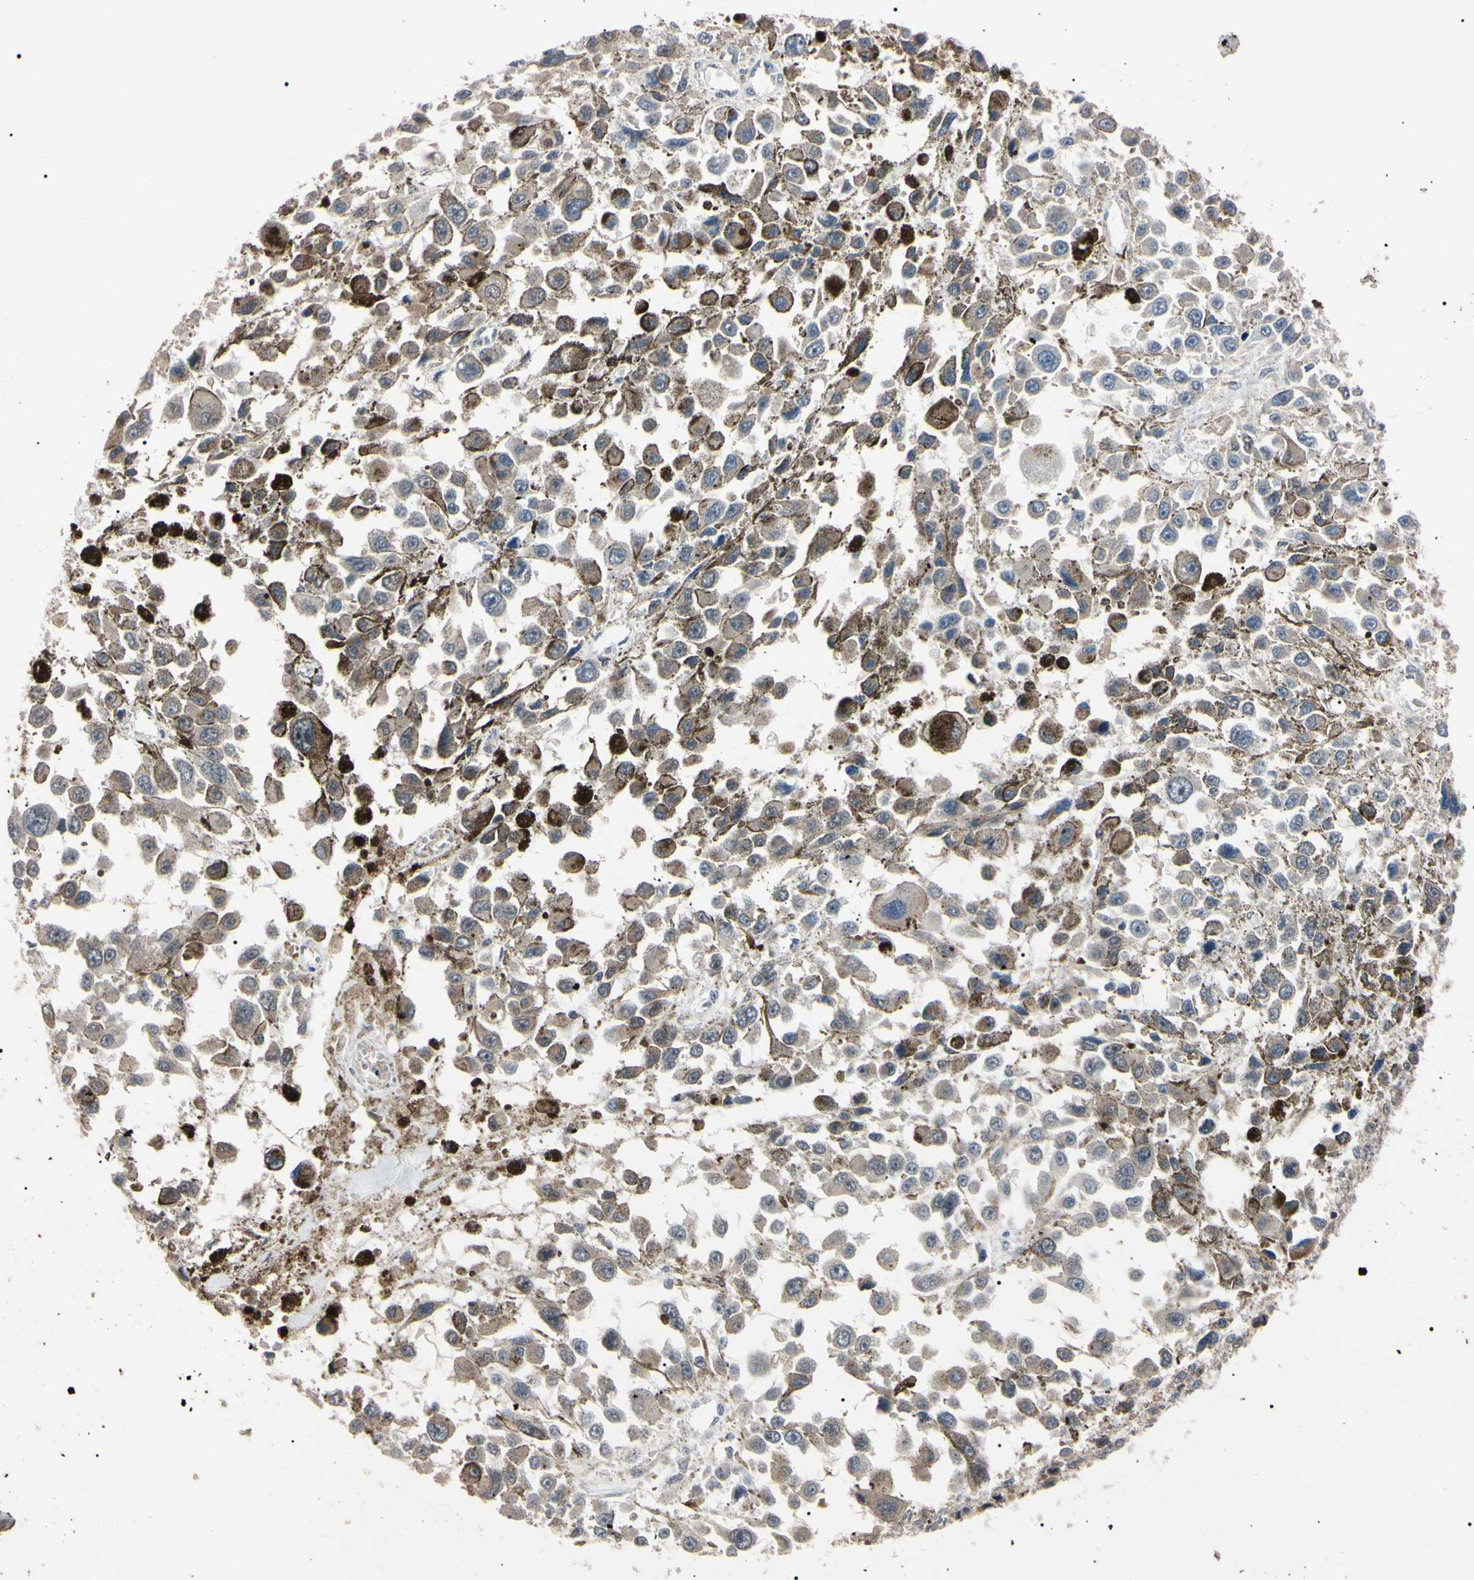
{"staining": {"intensity": "weak", "quantity": ">75%", "location": "cytoplasmic/membranous"}, "tissue": "melanoma", "cell_type": "Tumor cells", "image_type": "cancer", "snomed": [{"axis": "morphology", "description": "Malignant melanoma, Metastatic site"}, {"axis": "topography", "description": "Lymph node"}], "caption": "Weak cytoplasmic/membranous staining for a protein is present in approximately >75% of tumor cells of malignant melanoma (metastatic site) using IHC.", "gene": "TRAF5", "patient": {"sex": "male", "age": 59}}